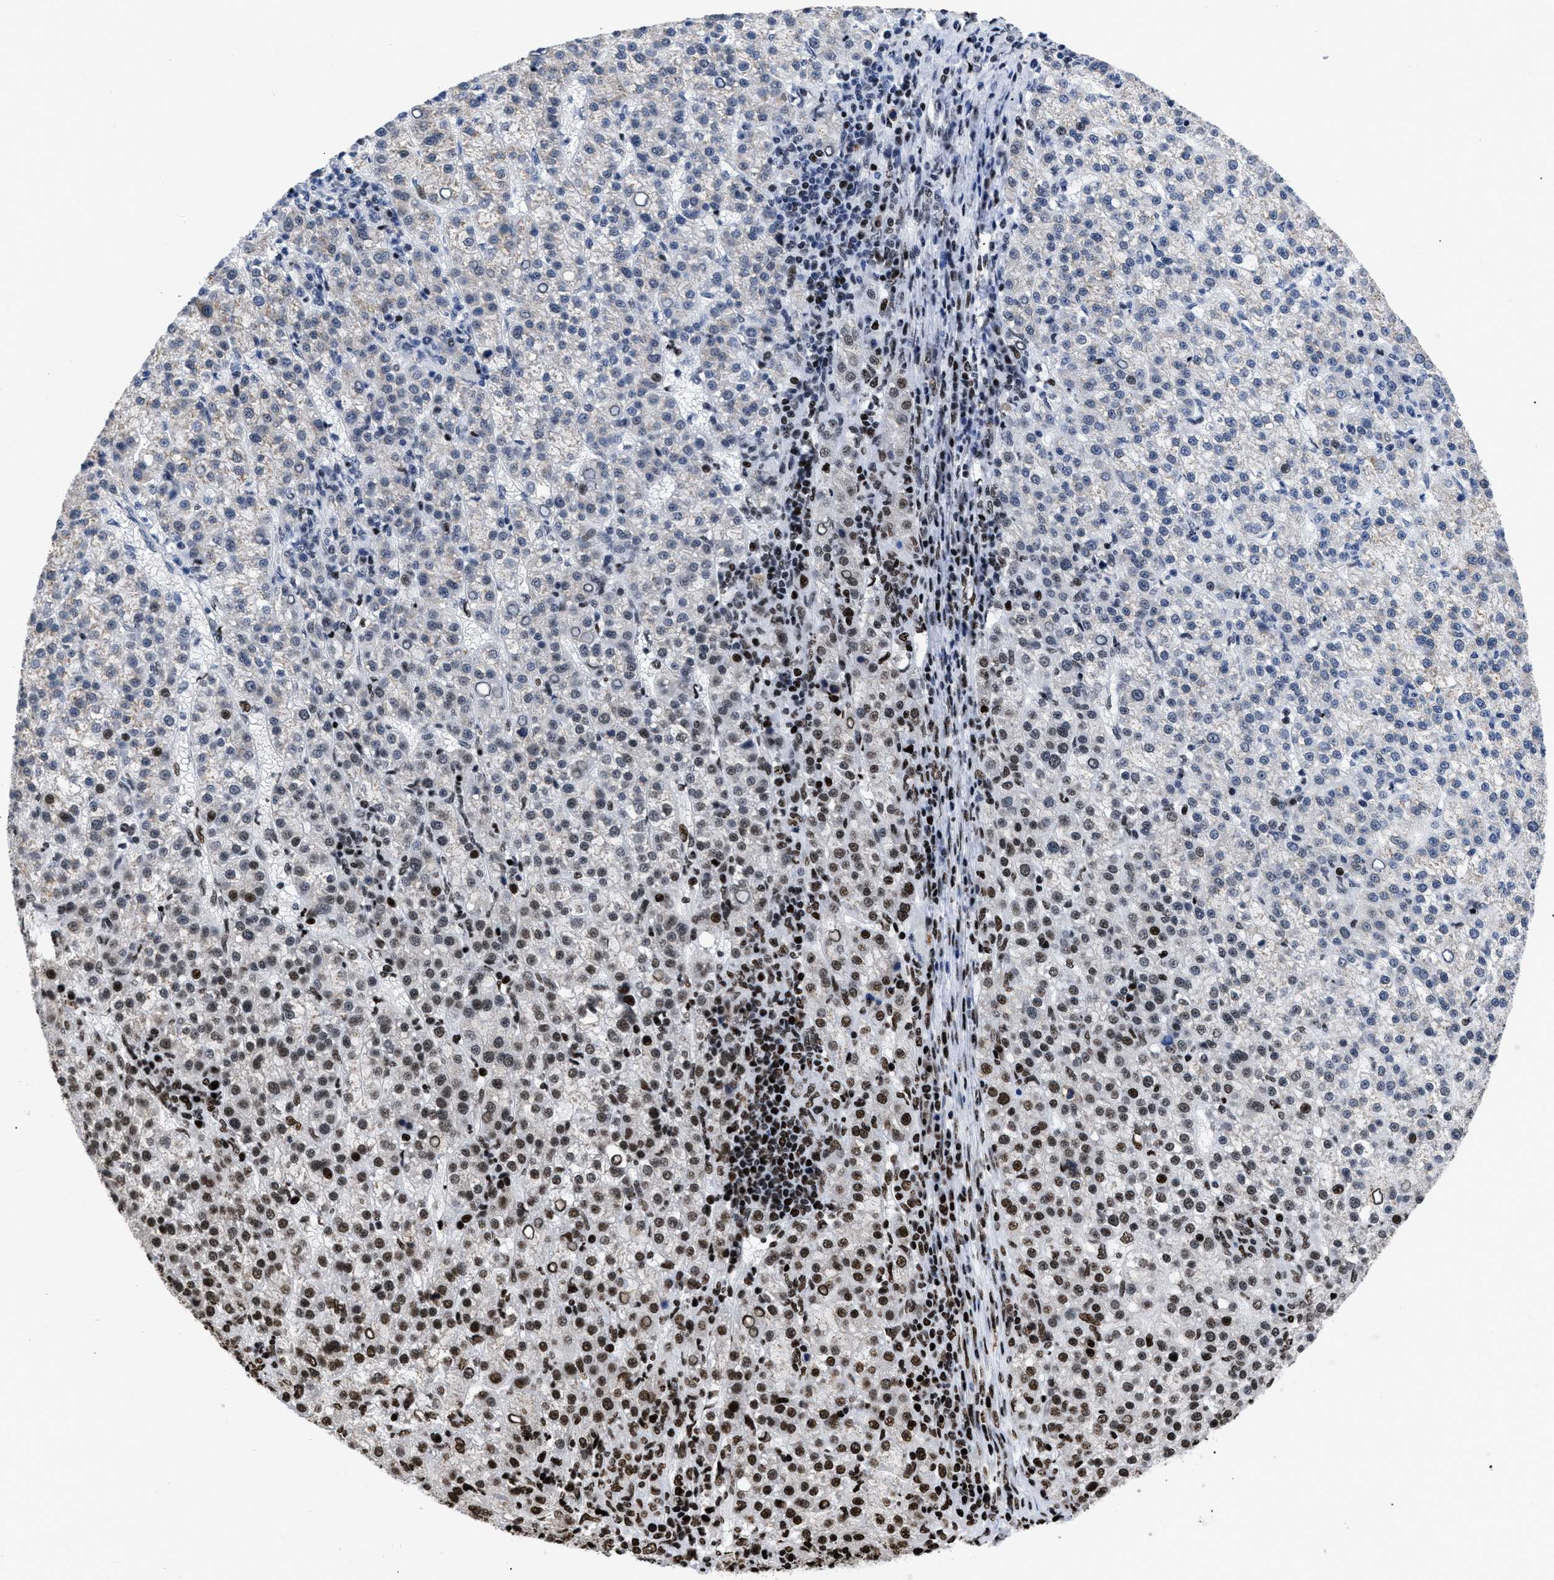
{"staining": {"intensity": "strong", "quantity": "<25%", "location": "nuclear"}, "tissue": "liver cancer", "cell_type": "Tumor cells", "image_type": "cancer", "snomed": [{"axis": "morphology", "description": "Carcinoma, Hepatocellular, NOS"}, {"axis": "topography", "description": "Liver"}], "caption": "Strong nuclear protein expression is appreciated in approximately <25% of tumor cells in liver cancer (hepatocellular carcinoma). The staining was performed using DAB (3,3'-diaminobenzidine) to visualize the protein expression in brown, while the nuclei were stained in blue with hematoxylin (Magnification: 20x).", "gene": "CALHM3", "patient": {"sex": "female", "age": 58}}